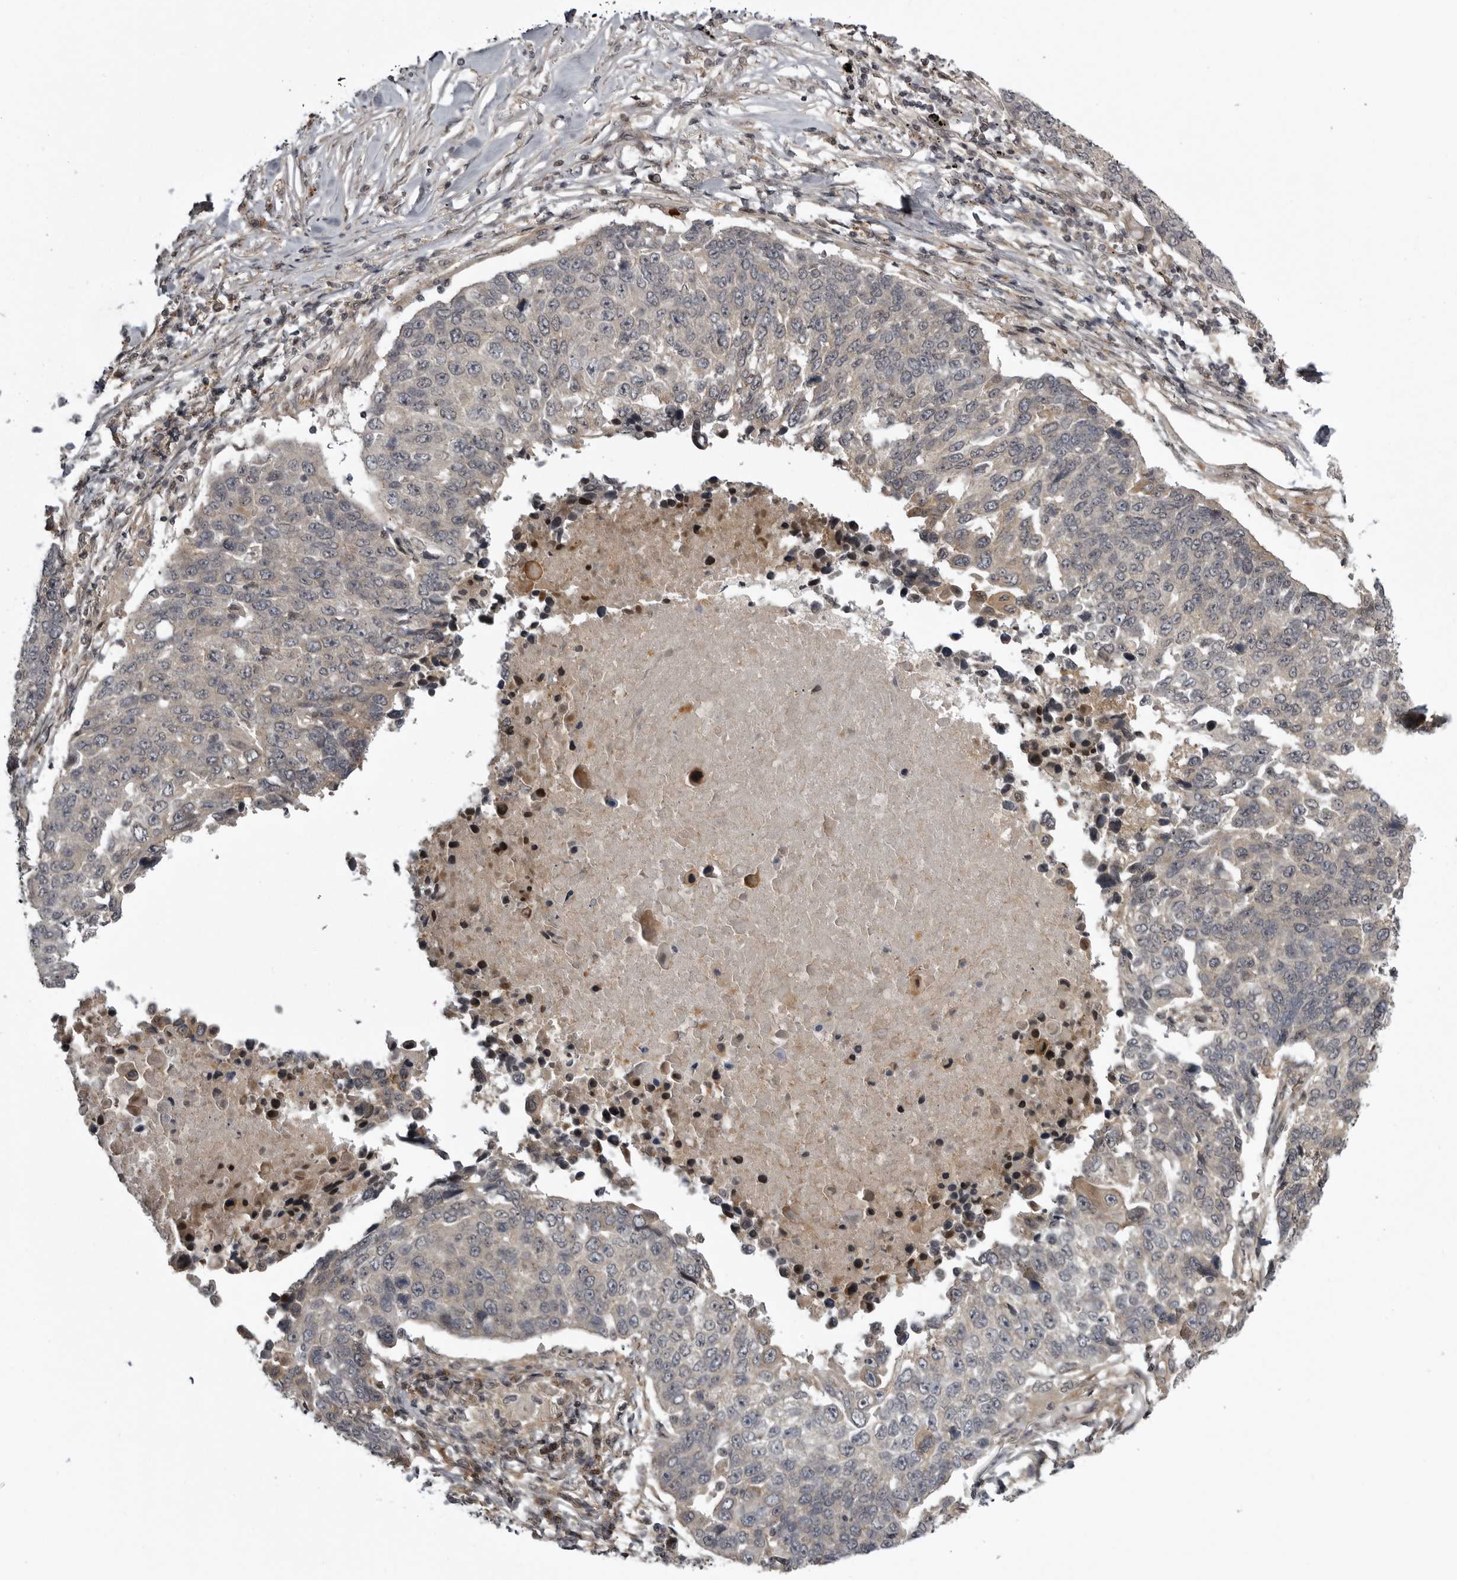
{"staining": {"intensity": "negative", "quantity": "none", "location": "none"}, "tissue": "lung cancer", "cell_type": "Tumor cells", "image_type": "cancer", "snomed": [{"axis": "morphology", "description": "Squamous cell carcinoma, NOS"}, {"axis": "topography", "description": "Lung"}], "caption": "Histopathology image shows no significant protein staining in tumor cells of lung cancer.", "gene": "SNX16", "patient": {"sex": "male", "age": 66}}